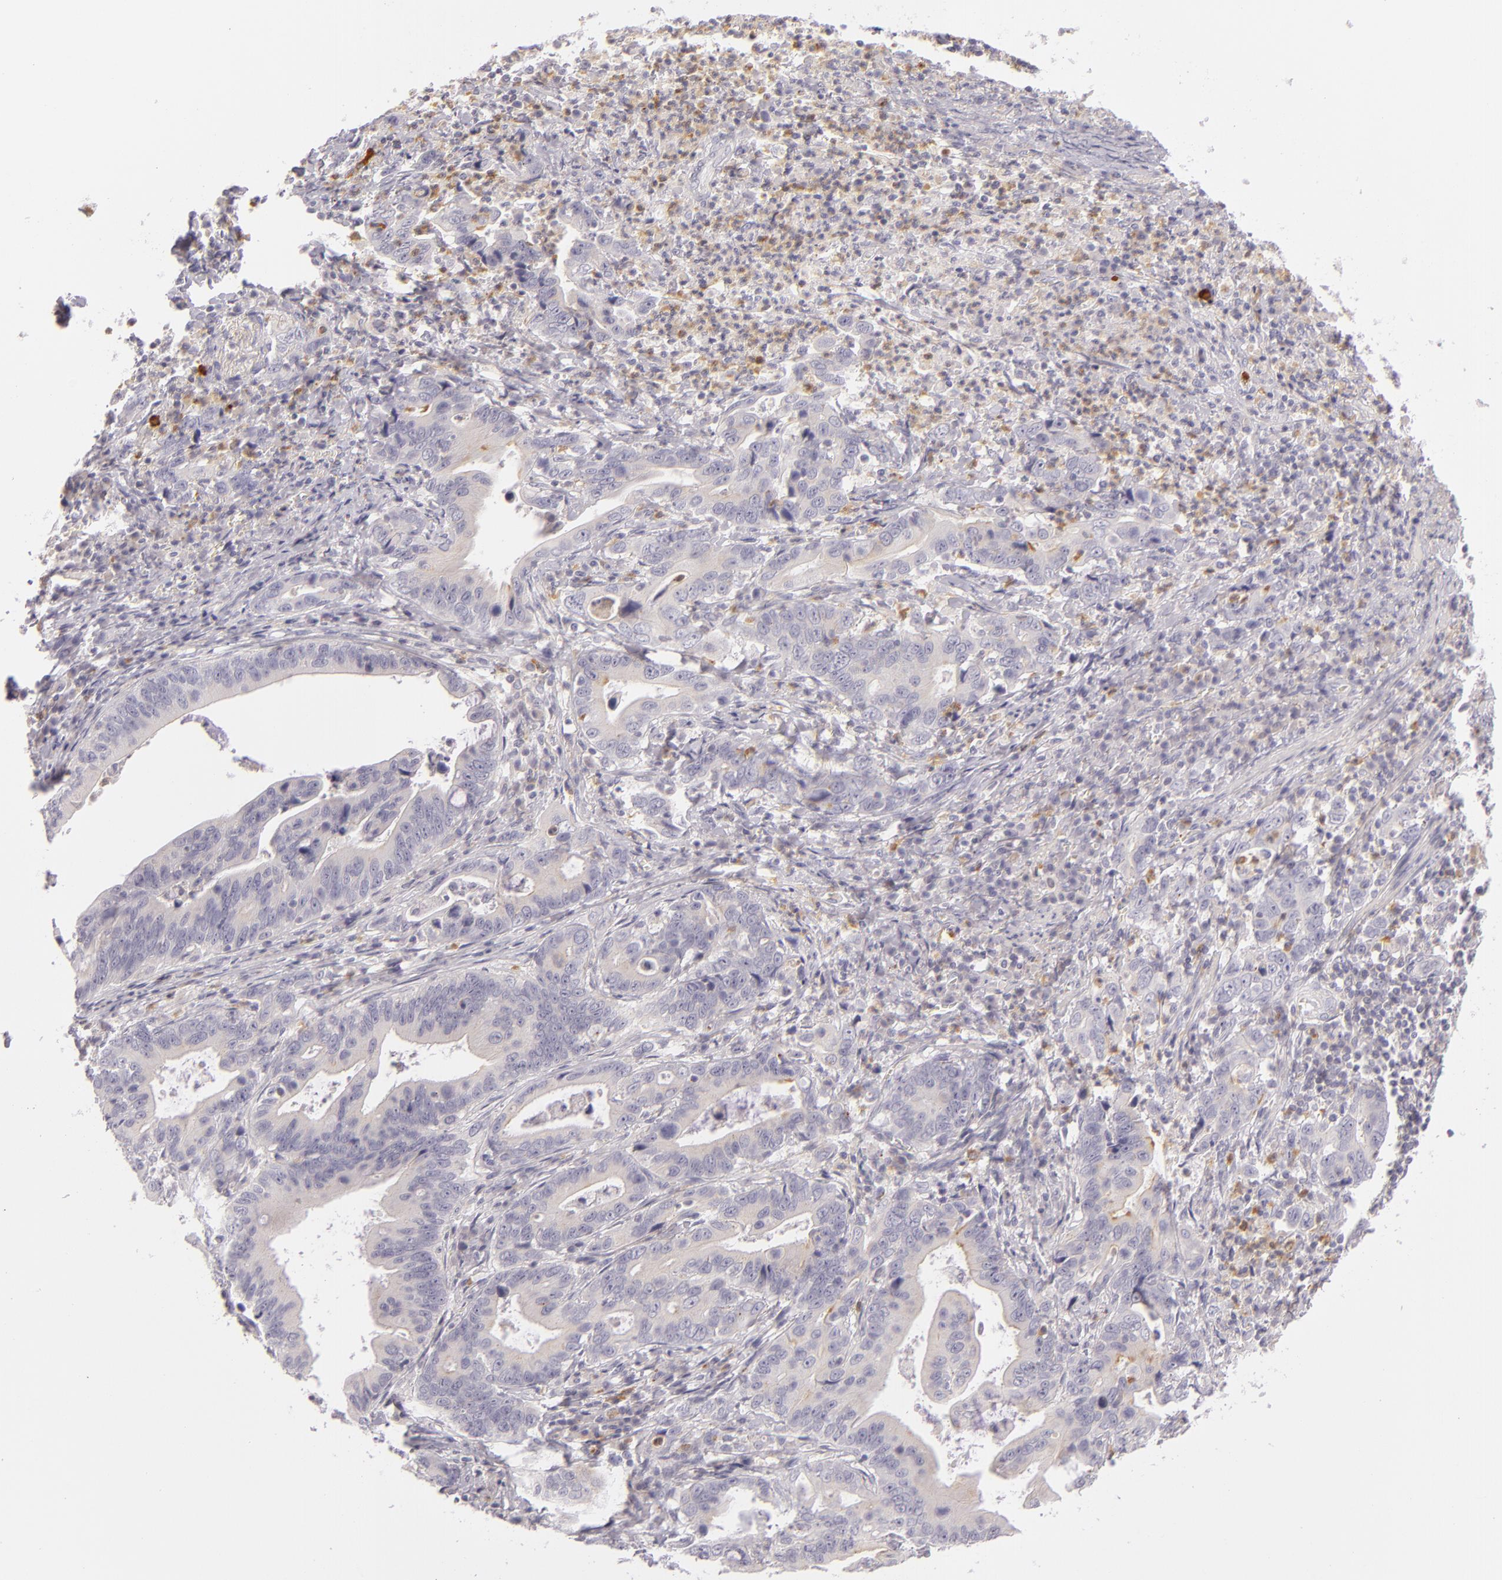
{"staining": {"intensity": "negative", "quantity": "none", "location": "none"}, "tissue": "stomach cancer", "cell_type": "Tumor cells", "image_type": "cancer", "snomed": [{"axis": "morphology", "description": "Adenocarcinoma, NOS"}, {"axis": "topography", "description": "Stomach, upper"}], "caption": "Immunohistochemical staining of human stomach cancer shows no significant expression in tumor cells.", "gene": "FAM181A", "patient": {"sex": "male", "age": 63}}